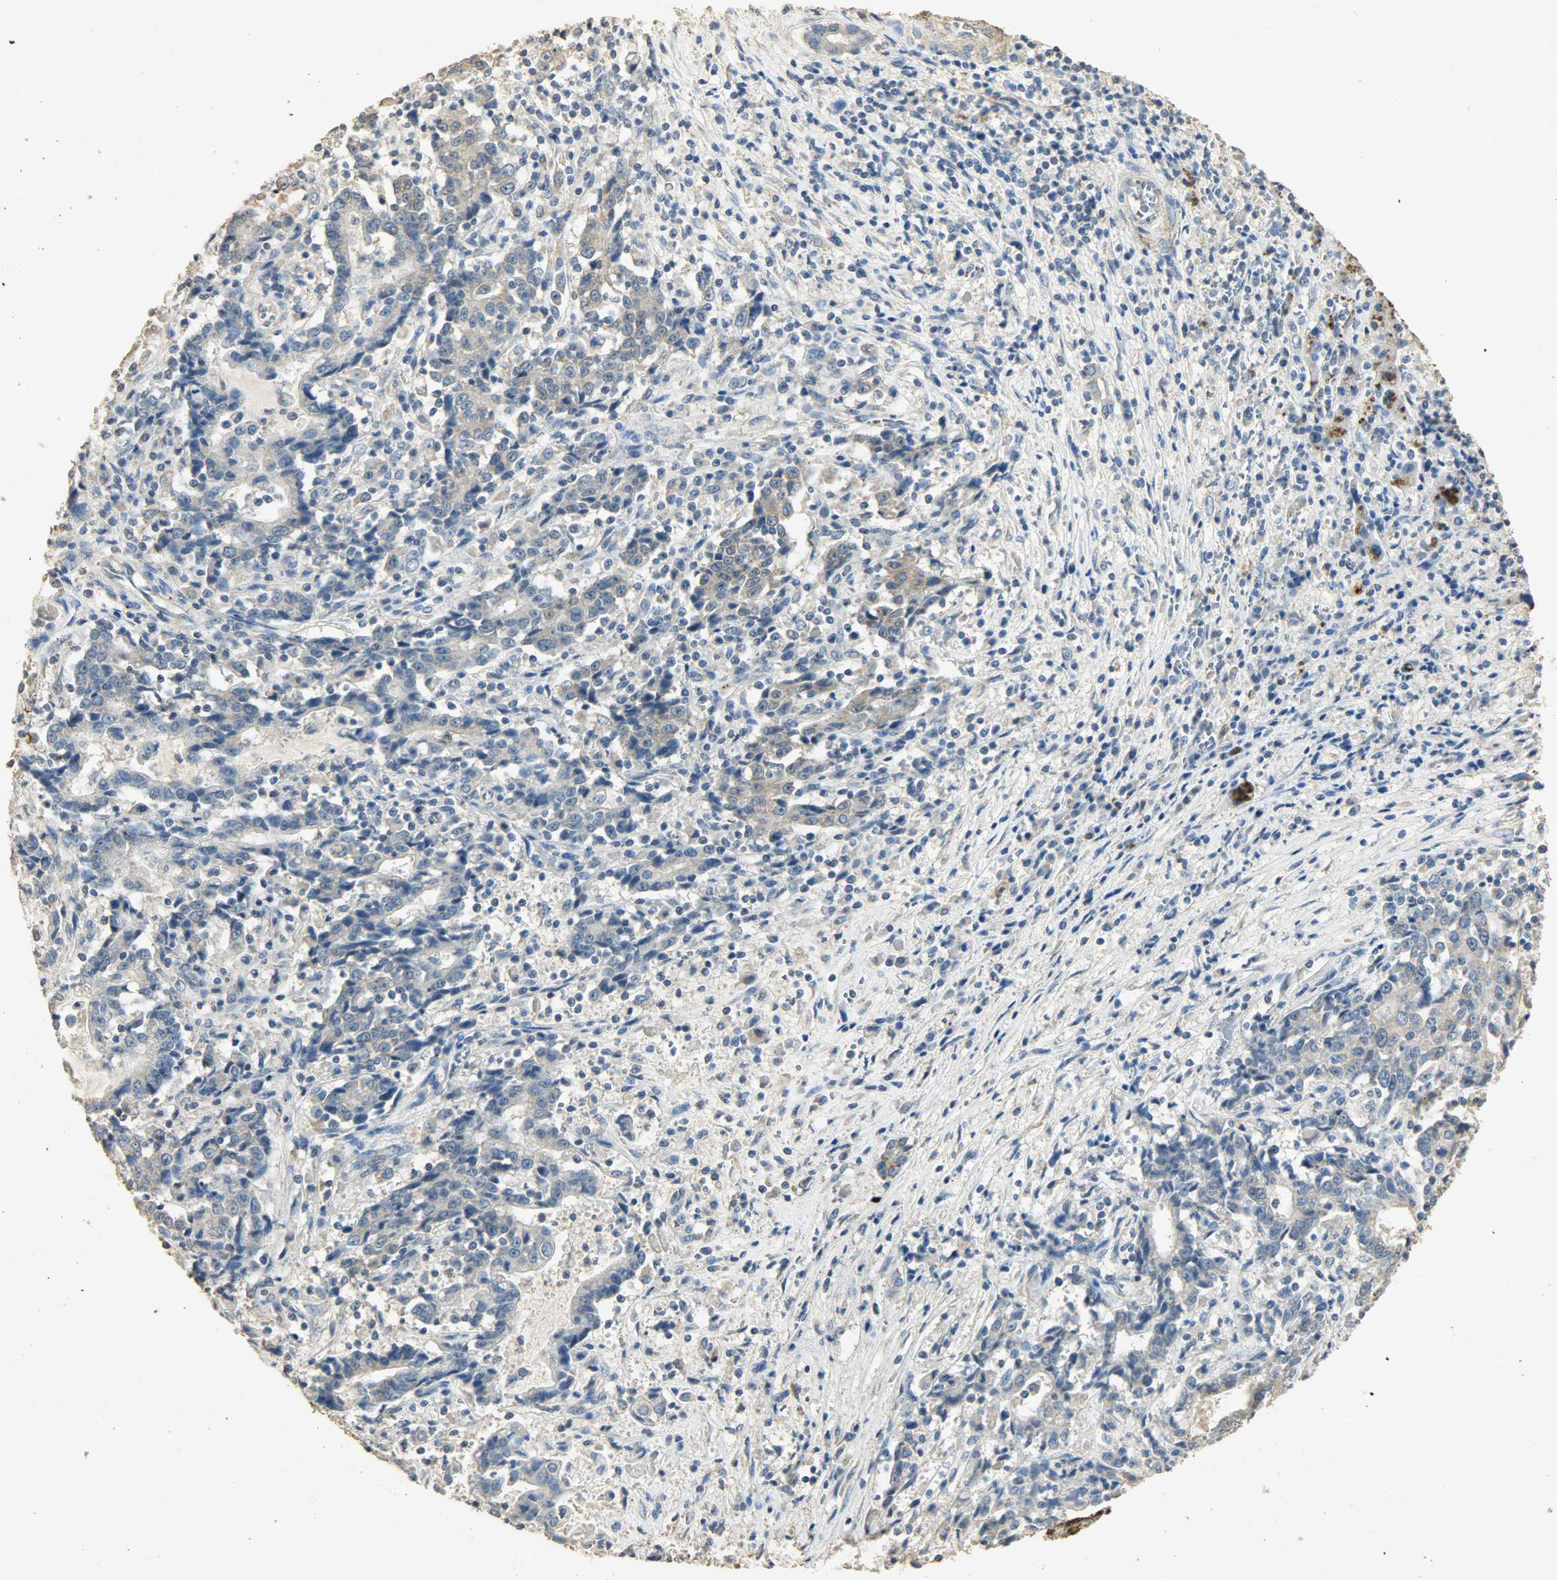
{"staining": {"intensity": "weak", "quantity": "<25%", "location": "cytoplasmic/membranous"}, "tissue": "liver cancer", "cell_type": "Tumor cells", "image_type": "cancer", "snomed": [{"axis": "morphology", "description": "Cholangiocarcinoma"}, {"axis": "topography", "description": "Liver"}], "caption": "IHC photomicrograph of neoplastic tissue: human cholangiocarcinoma (liver) stained with DAB (3,3'-diaminobenzidine) demonstrates no significant protein positivity in tumor cells.", "gene": "ASB9", "patient": {"sex": "male", "age": 57}}